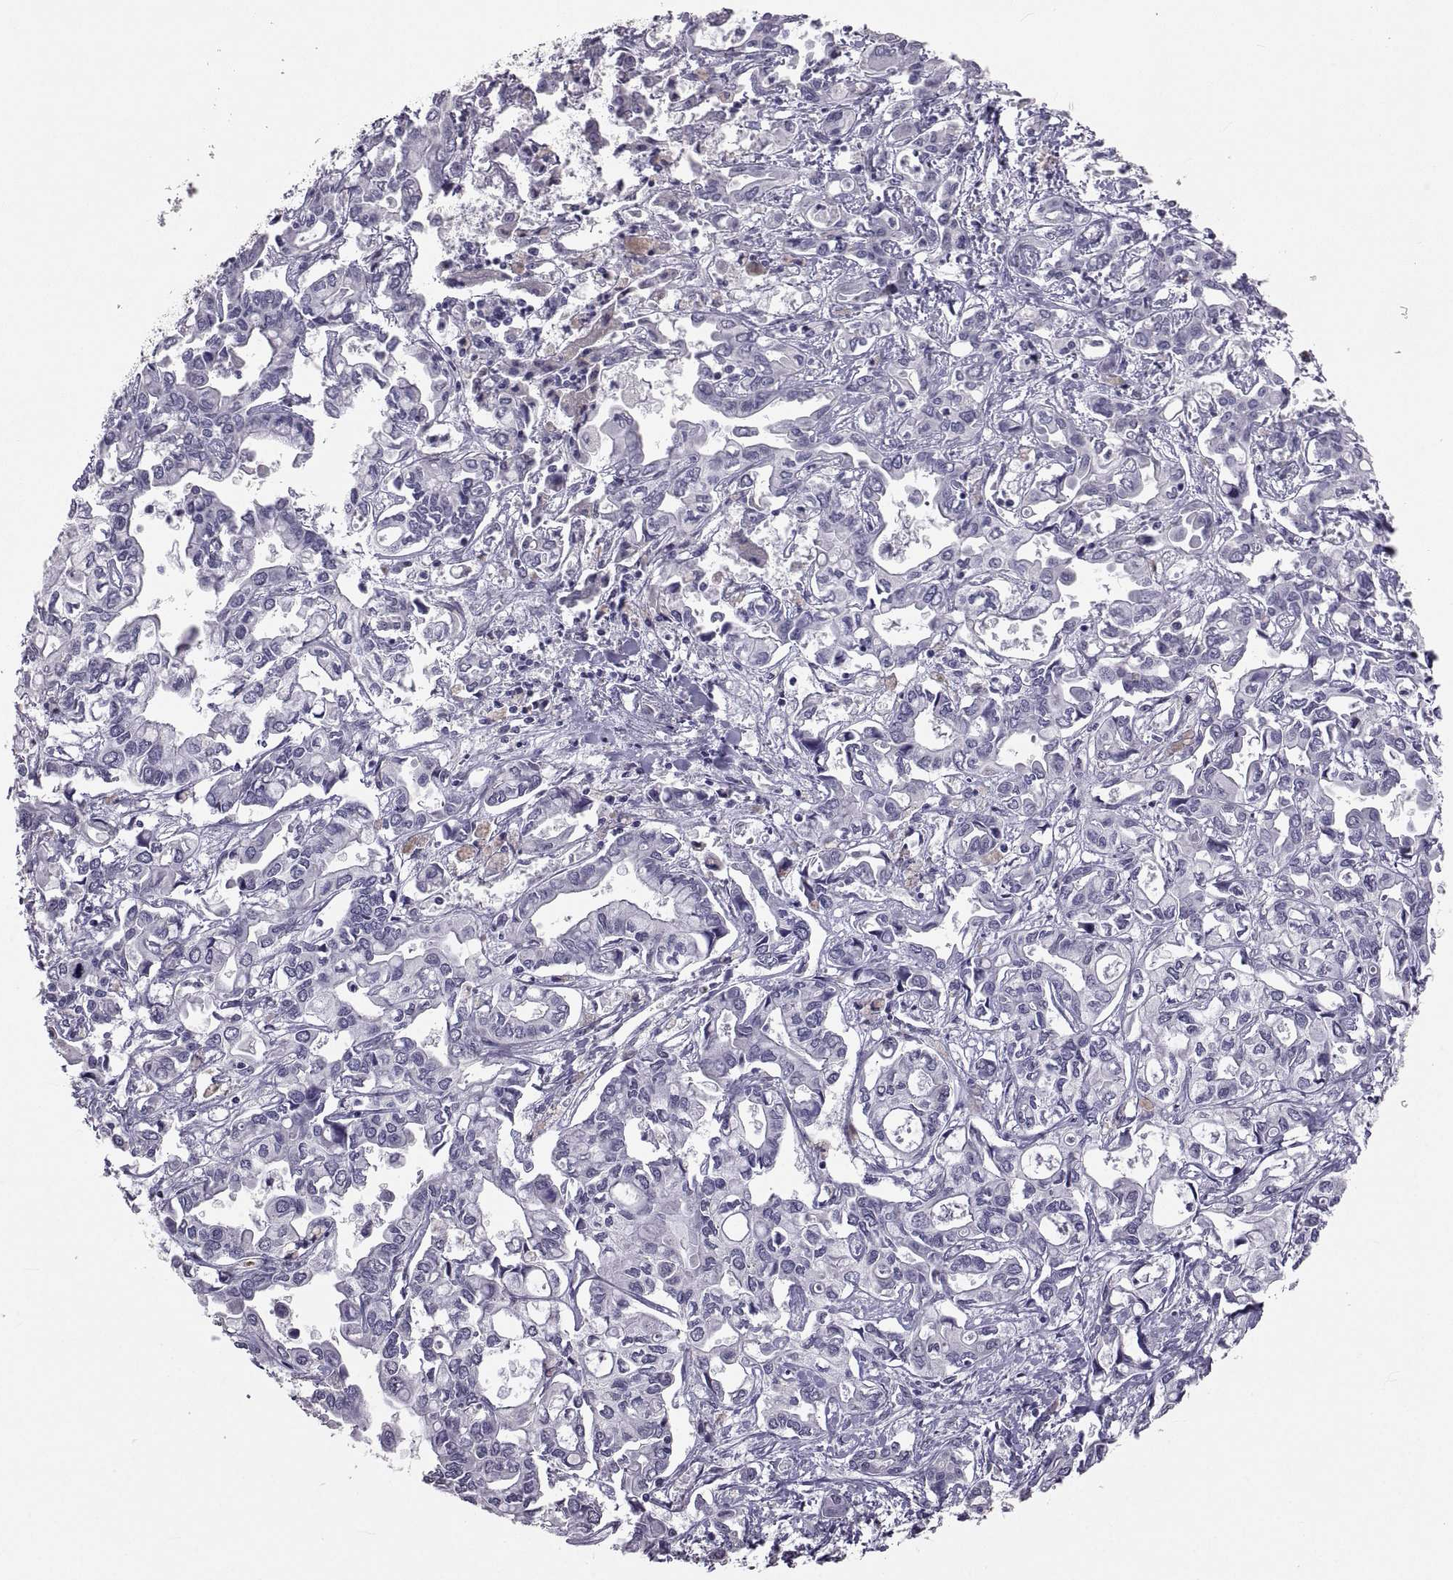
{"staining": {"intensity": "negative", "quantity": "none", "location": "none"}, "tissue": "liver cancer", "cell_type": "Tumor cells", "image_type": "cancer", "snomed": [{"axis": "morphology", "description": "Cholangiocarcinoma"}, {"axis": "topography", "description": "Liver"}], "caption": "High power microscopy photomicrograph of an immunohistochemistry (IHC) photomicrograph of liver cancer (cholangiocarcinoma), revealing no significant positivity in tumor cells. (DAB (3,3'-diaminobenzidine) immunohistochemistry, high magnification).", "gene": "IGSF1", "patient": {"sex": "female", "age": 64}}